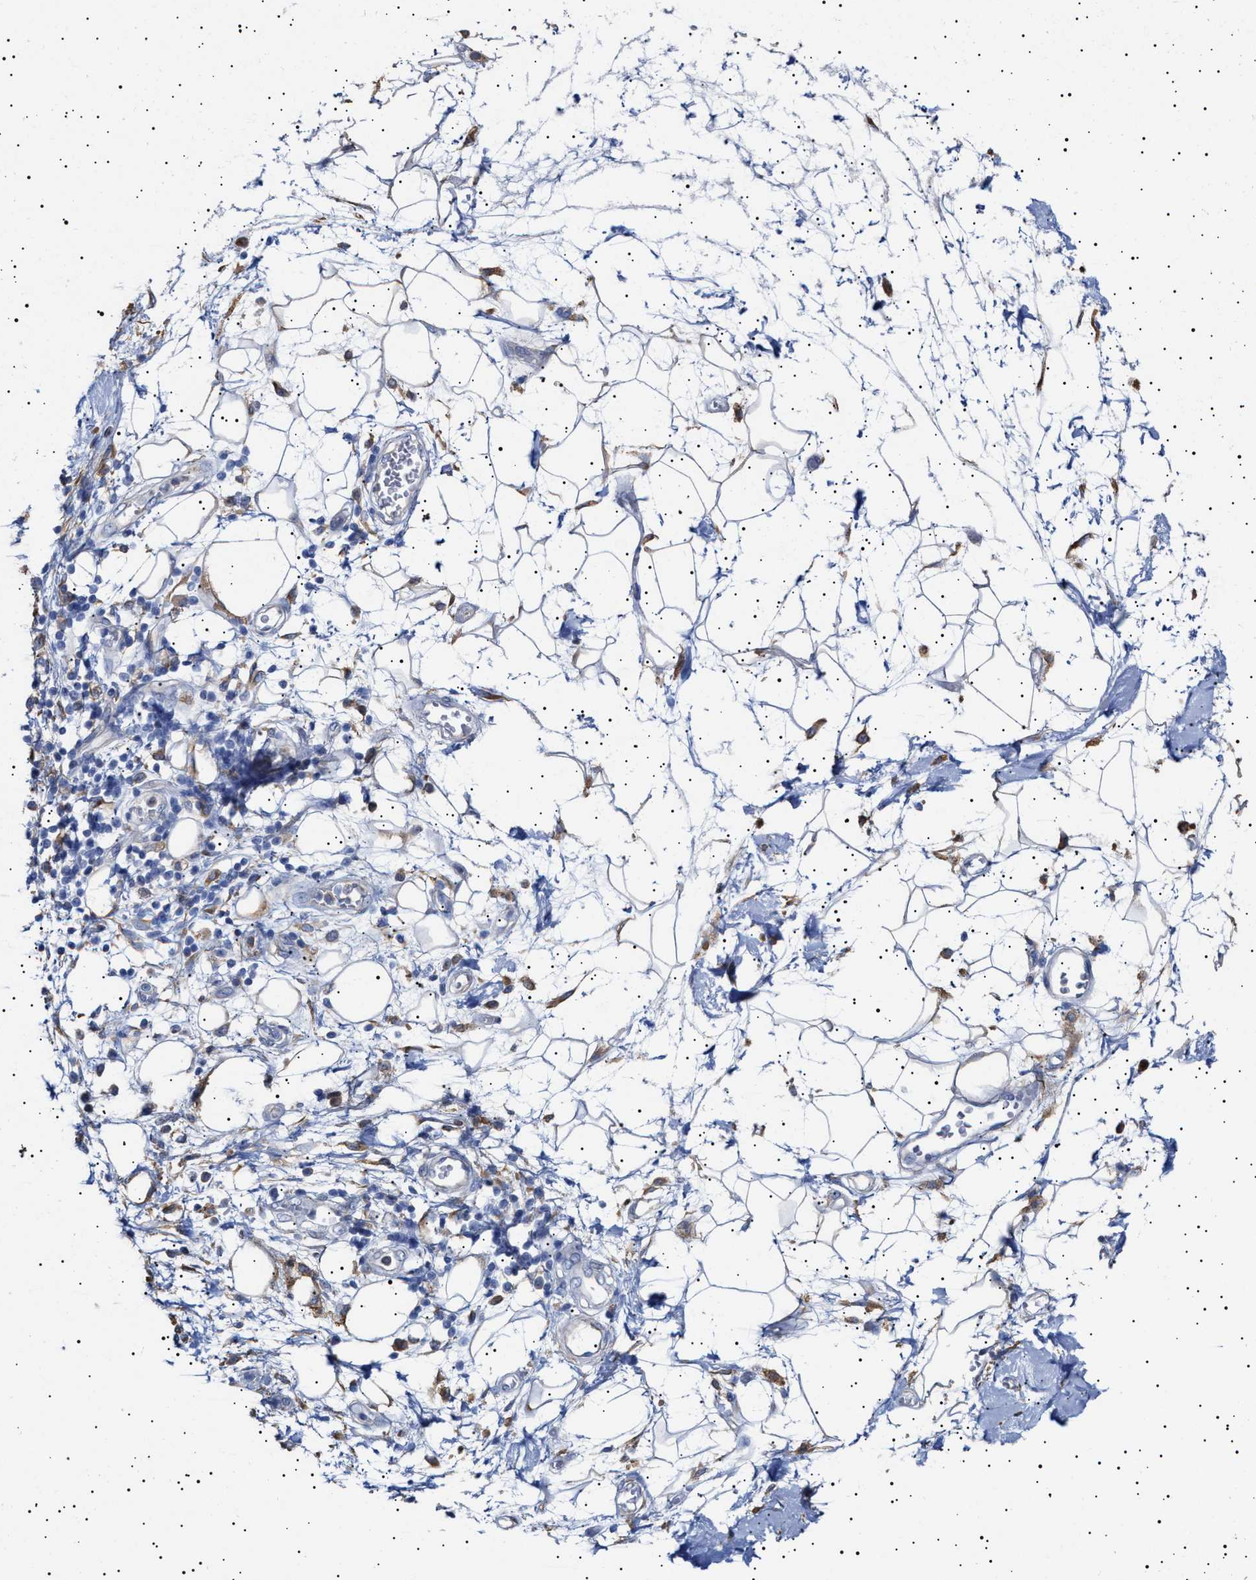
{"staining": {"intensity": "weak", "quantity": ">75%", "location": "cytoplasmic/membranous"}, "tissue": "adipose tissue", "cell_type": "Adipocytes", "image_type": "normal", "snomed": [{"axis": "morphology", "description": "Normal tissue, NOS"}, {"axis": "morphology", "description": "Adenocarcinoma, NOS"}, {"axis": "topography", "description": "Duodenum"}, {"axis": "topography", "description": "Peripheral nerve tissue"}], "caption": "An immunohistochemistry micrograph of normal tissue is shown. Protein staining in brown shows weak cytoplasmic/membranous positivity in adipose tissue within adipocytes. Nuclei are stained in blue.", "gene": "ERCC6L2", "patient": {"sex": "female", "age": 60}}